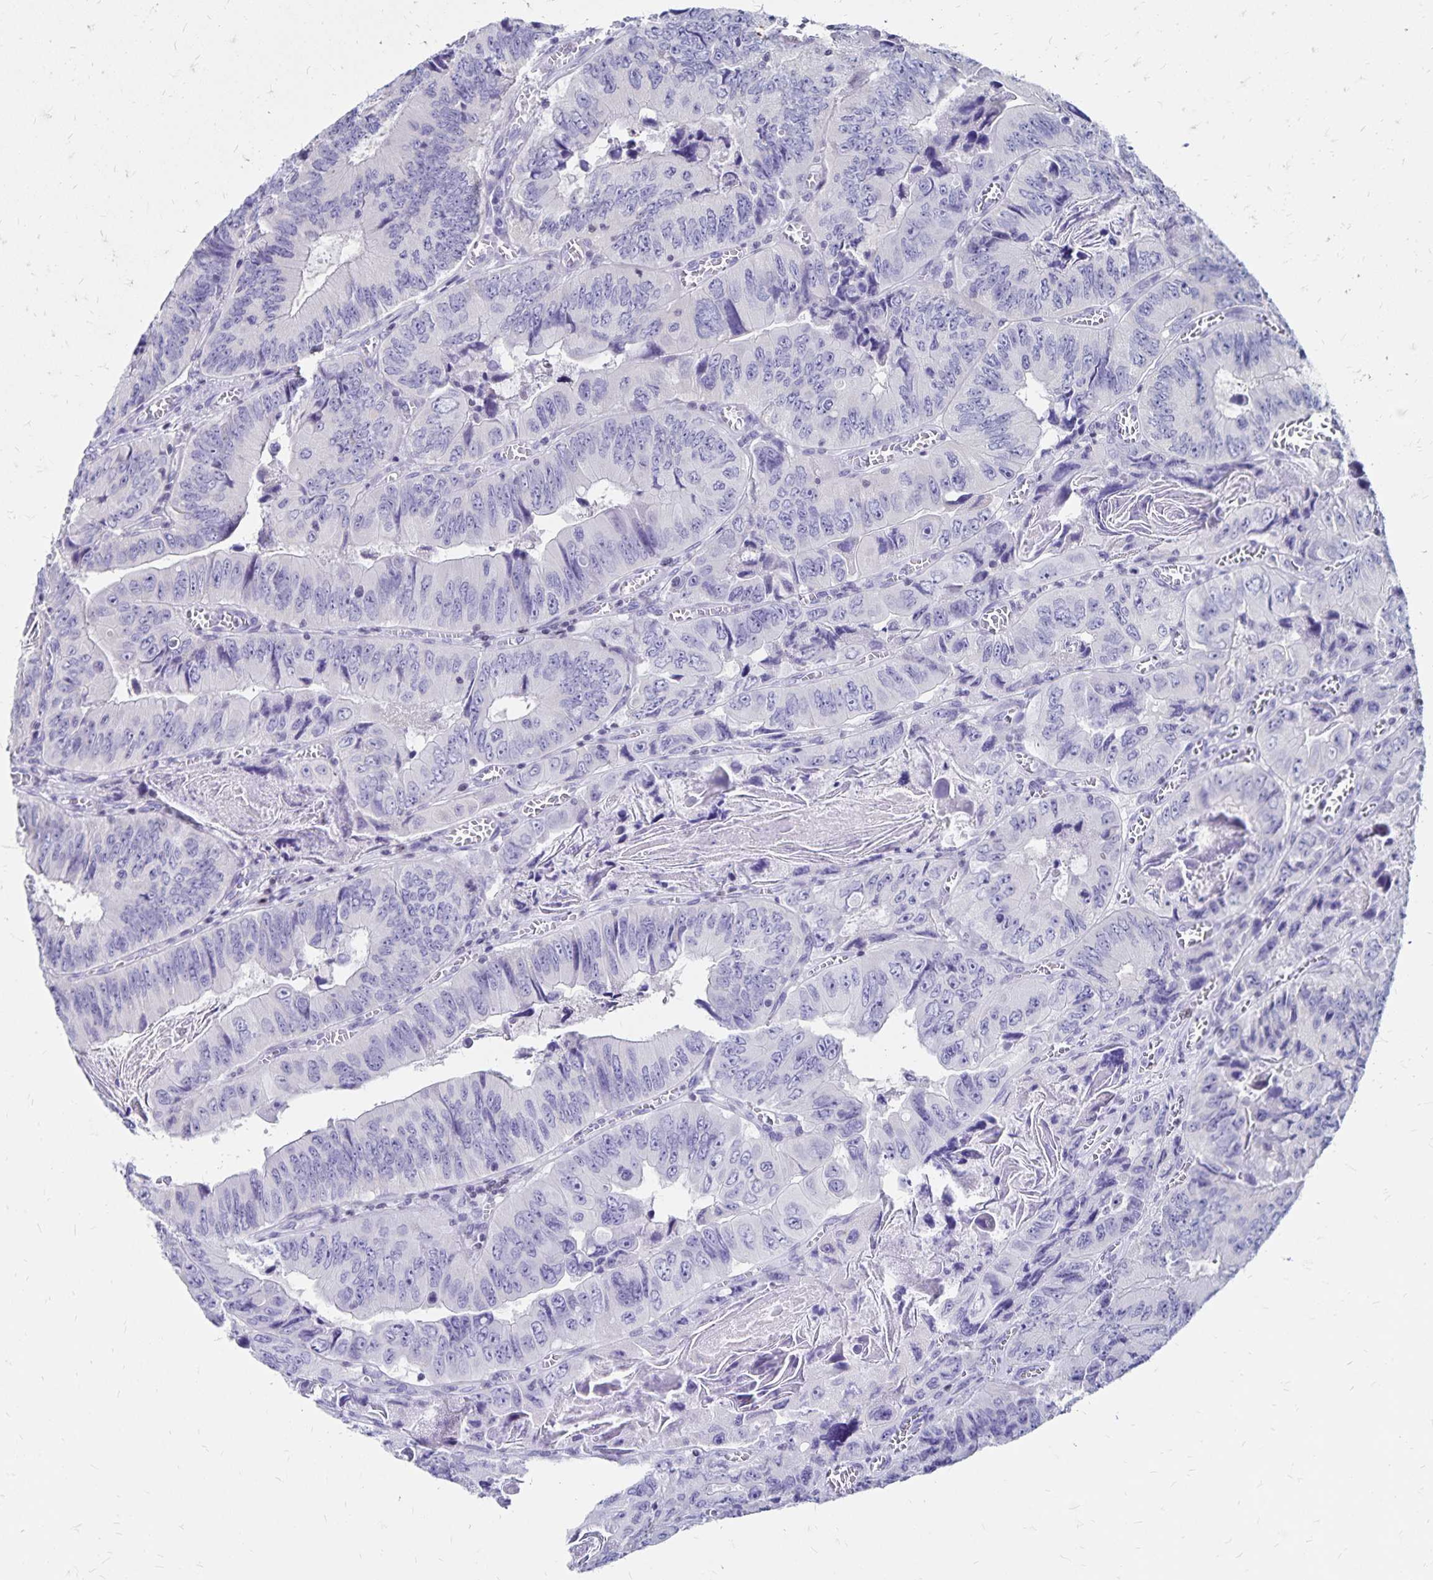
{"staining": {"intensity": "negative", "quantity": "none", "location": "none"}, "tissue": "colorectal cancer", "cell_type": "Tumor cells", "image_type": "cancer", "snomed": [{"axis": "morphology", "description": "Adenocarcinoma, NOS"}, {"axis": "topography", "description": "Colon"}], "caption": "Immunohistochemistry of human adenocarcinoma (colorectal) reveals no staining in tumor cells. (DAB immunohistochemistry (IHC) with hematoxylin counter stain).", "gene": "IKZF1", "patient": {"sex": "female", "age": 84}}